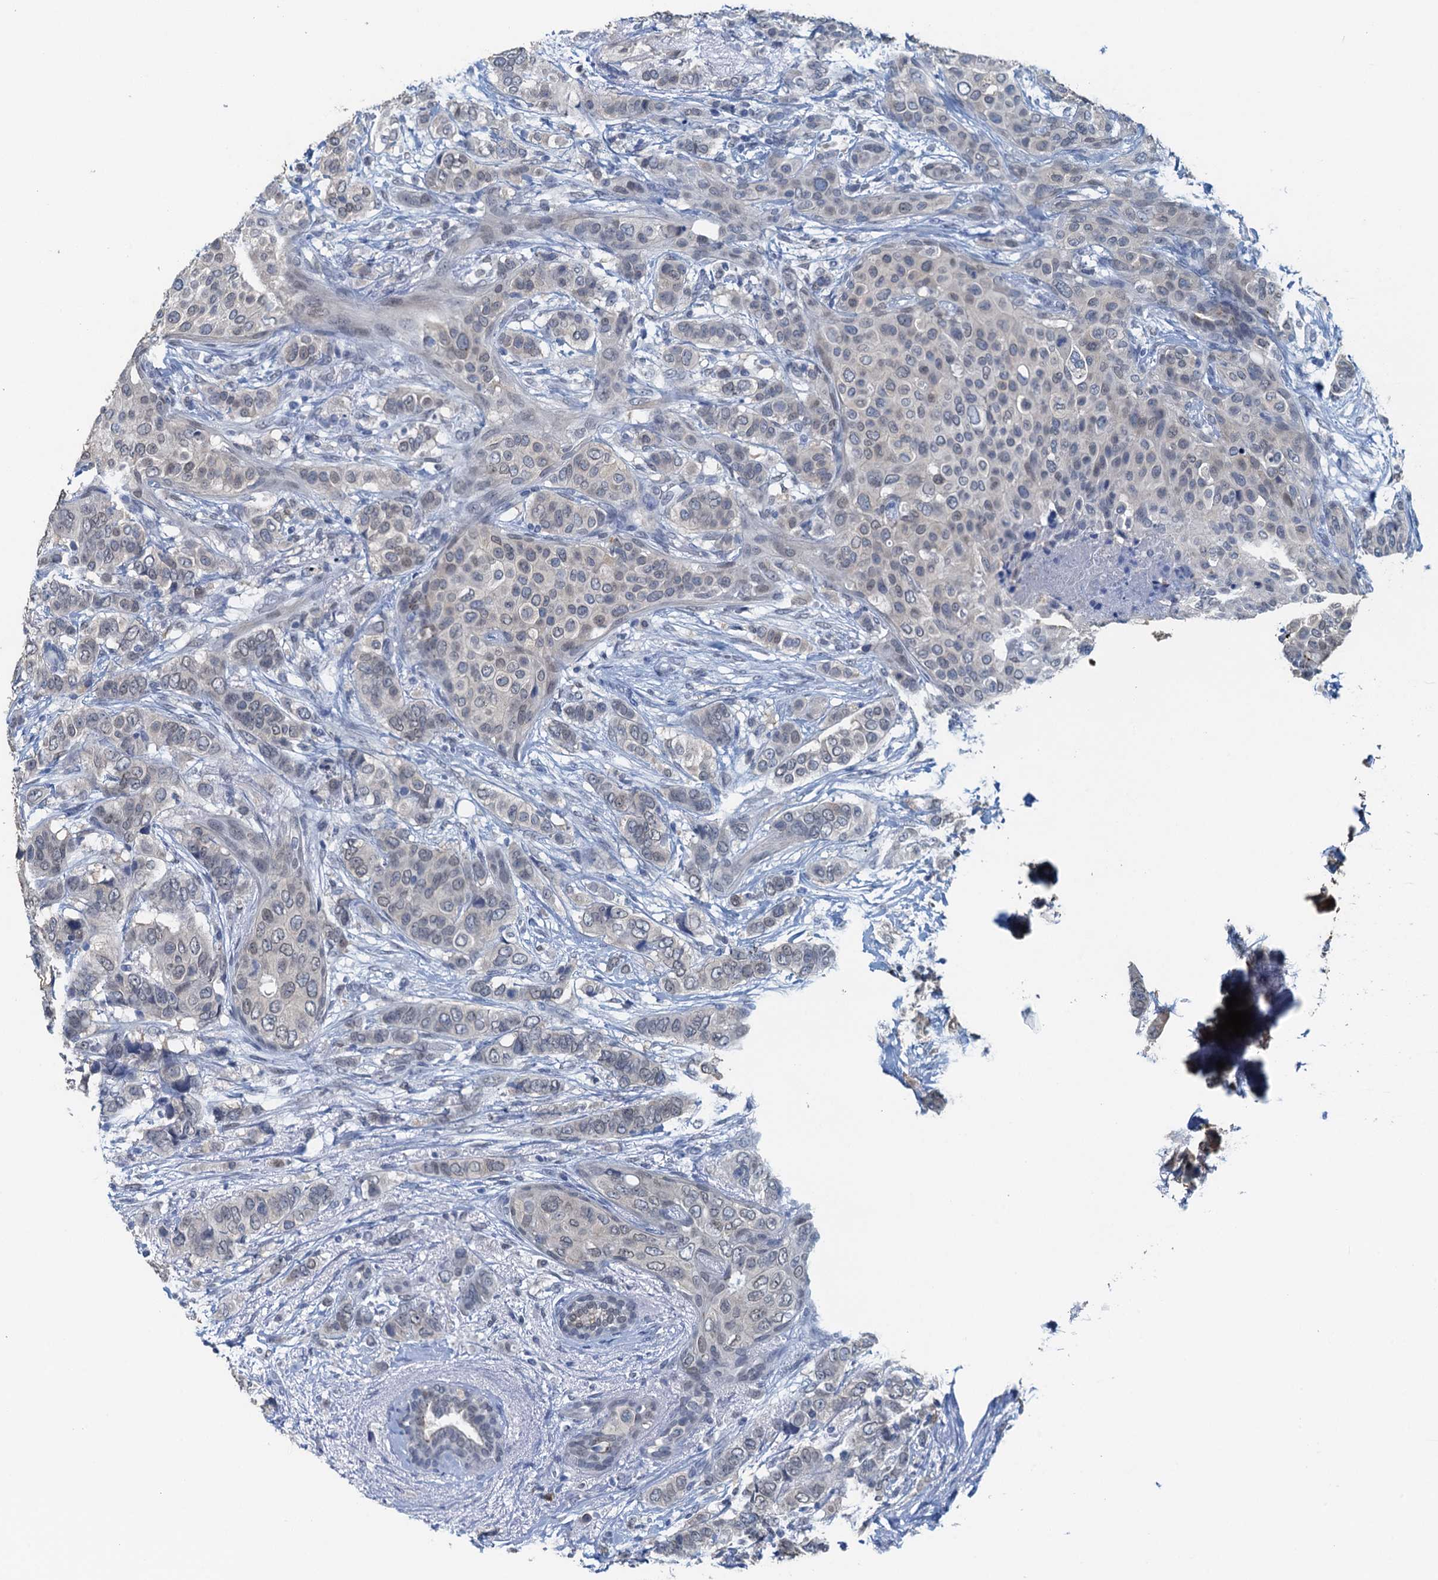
{"staining": {"intensity": "negative", "quantity": "none", "location": "none"}, "tissue": "breast cancer", "cell_type": "Tumor cells", "image_type": "cancer", "snomed": [{"axis": "morphology", "description": "Lobular carcinoma"}, {"axis": "topography", "description": "Breast"}], "caption": "High magnification brightfield microscopy of breast cancer stained with DAB (3,3'-diaminobenzidine) (brown) and counterstained with hematoxylin (blue): tumor cells show no significant staining.", "gene": "AHCY", "patient": {"sex": "female", "age": 51}}